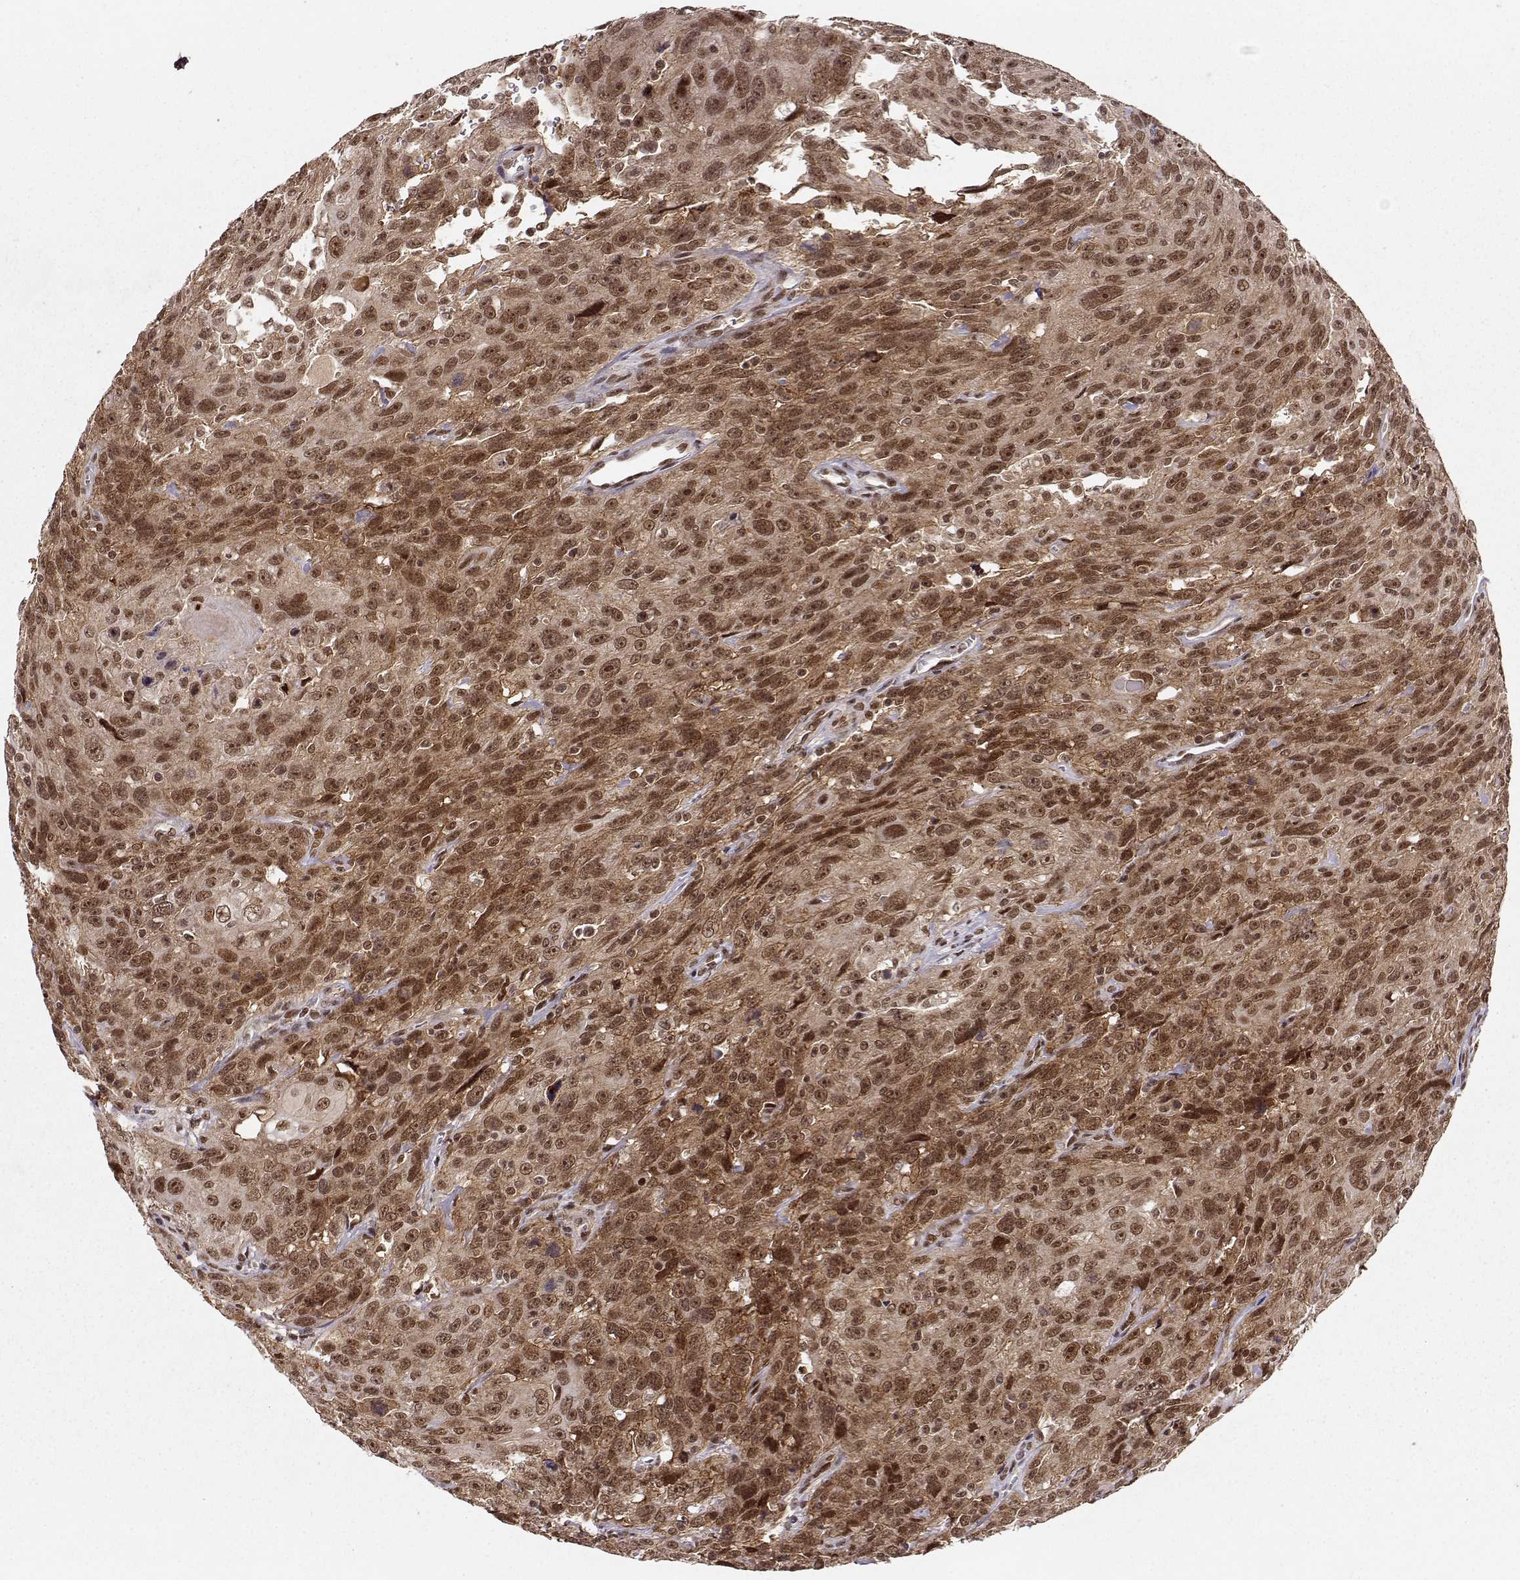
{"staining": {"intensity": "strong", "quantity": "25%-75%", "location": "cytoplasmic/membranous,nuclear"}, "tissue": "urothelial cancer", "cell_type": "Tumor cells", "image_type": "cancer", "snomed": [{"axis": "morphology", "description": "Urothelial carcinoma, NOS"}, {"axis": "morphology", "description": "Urothelial carcinoma, High grade"}, {"axis": "topography", "description": "Urinary bladder"}], "caption": "High-power microscopy captured an immunohistochemistry (IHC) micrograph of urothelial carcinoma (high-grade), revealing strong cytoplasmic/membranous and nuclear expression in about 25%-75% of tumor cells.", "gene": "CSNK2A1", "patient": {"sex": "female", "age": 73}}